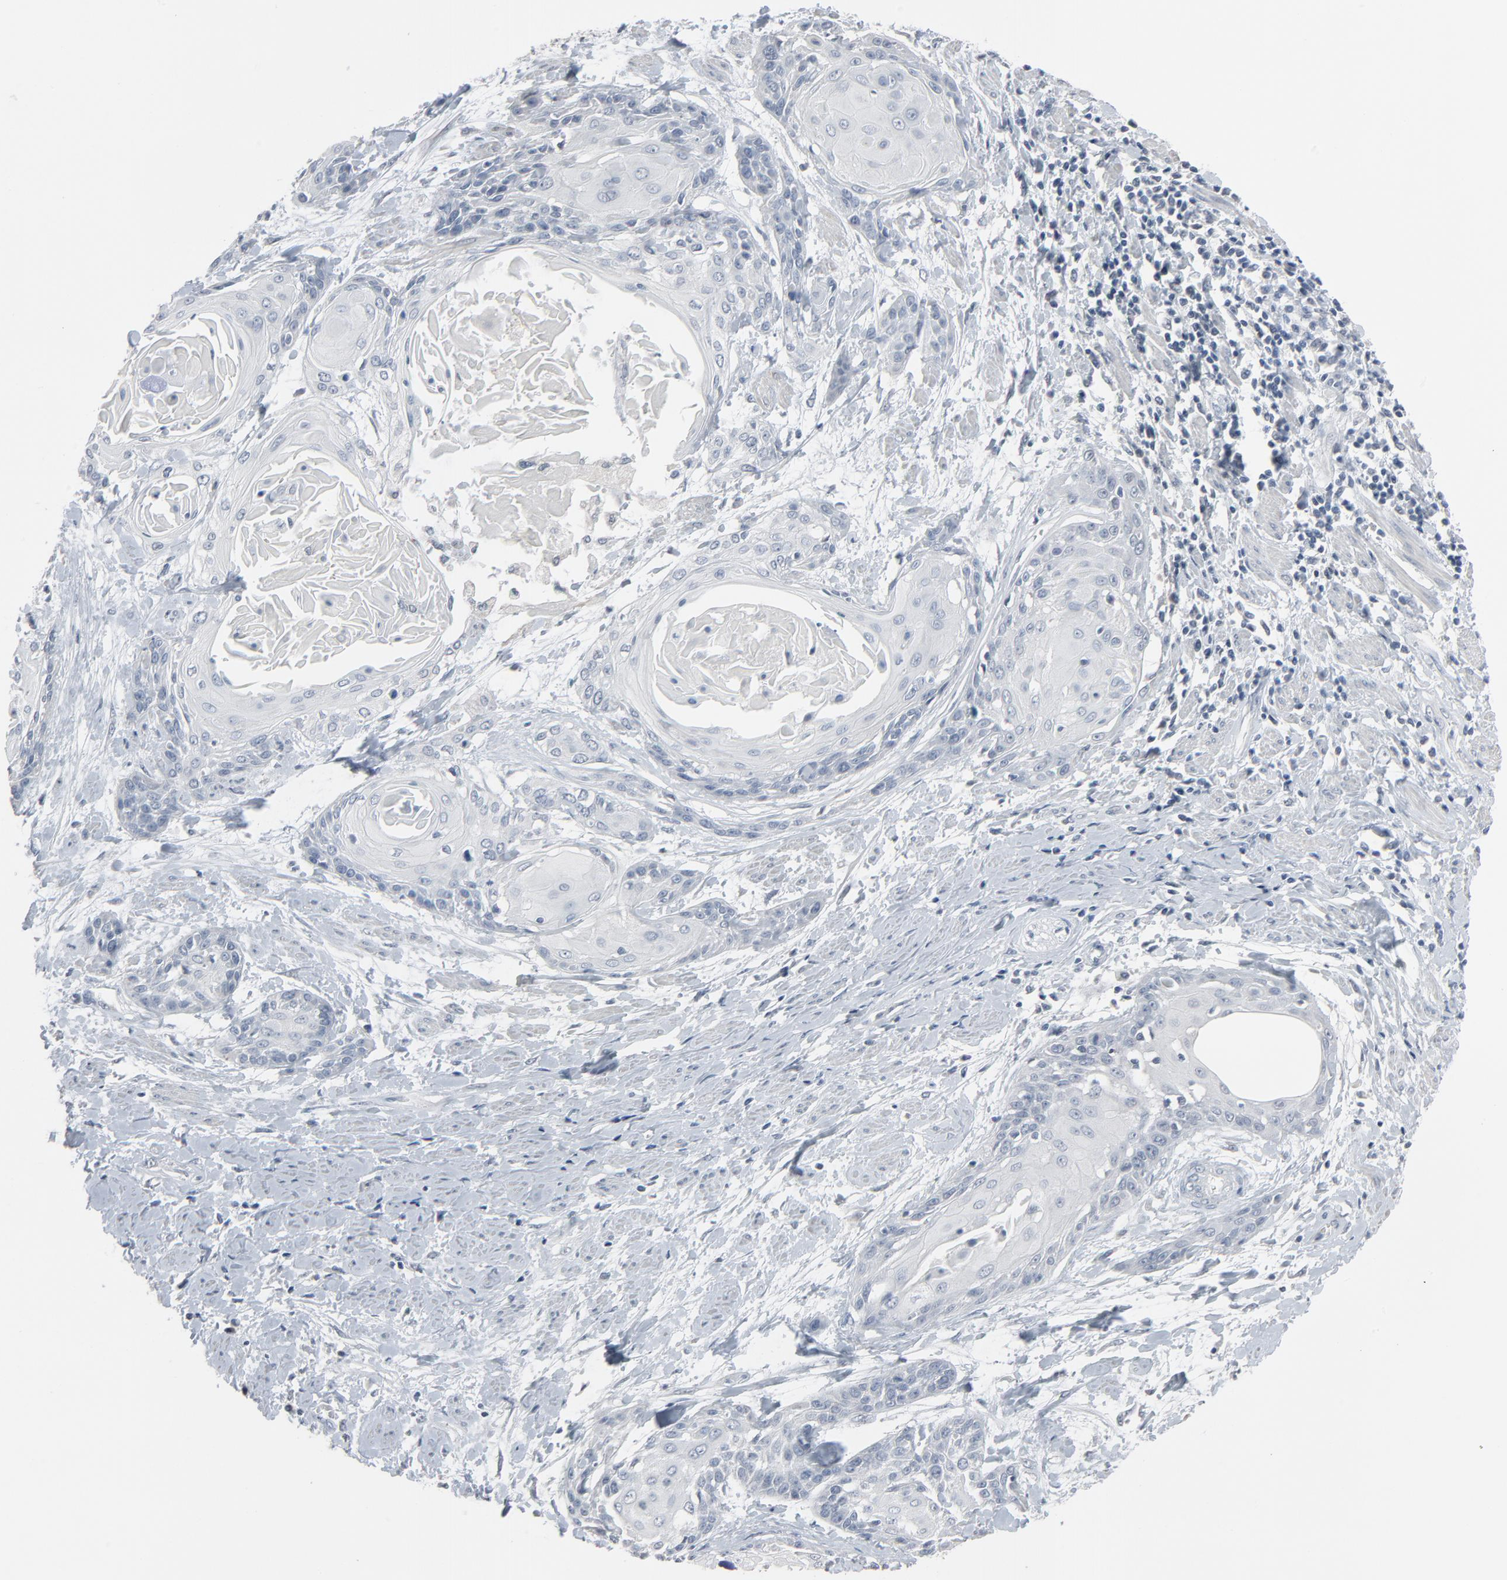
{"staining": {"intensity": "negative", "quantity": "none", "location": "none"}, "tissue": "cervical cancer", "cell_type": "Tumor cells", "image_type": "cancer", "snomed": [{"axis": "morphology", "description": "Squamous cell carcinoma, NOS"}, {"axis": "topography", "description": "Cervix"}], "caption": "DAB immunohistochemical staining of cervical cancer (squamous cell carcinoma) displays no significant positivity in tumor cells.", "gene": "SAGE1", "patient": {"sex": "female", "age": 57}}